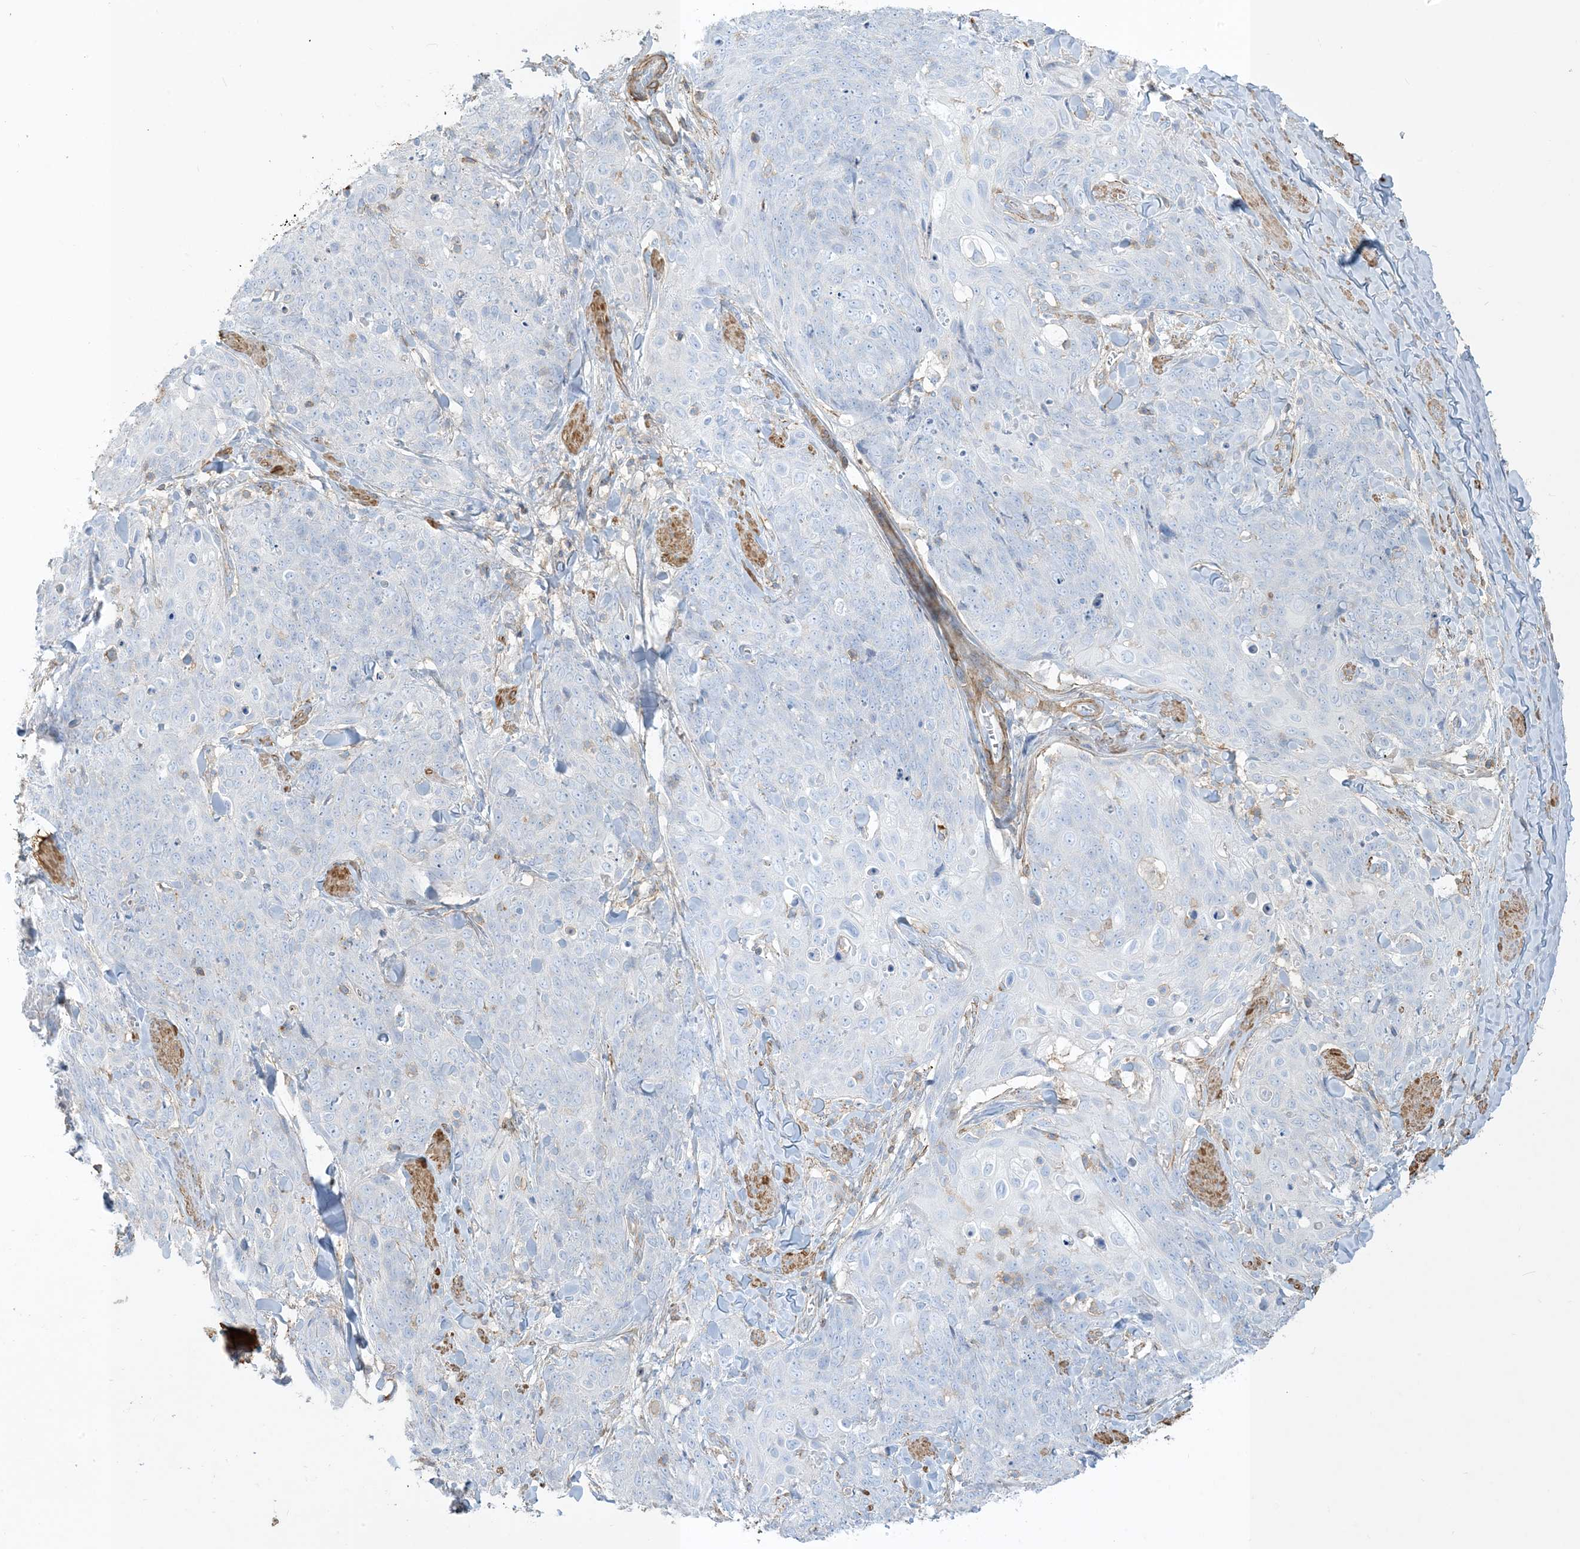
{"staining": {"intensity": "negative", "quantity": "none", "location": "none"}, "tissue": "skin cancer", "cell_type": "Tumor cells", "image_type": "cancer", "snomed": [{"axis": "morphology", "description": "Squamous cell carcinoma, NOS"}, {"axis": "topography", "description": "Skin"}, {"axis": "topography", "description": "Vulva"}], "caption": "Skin squamous cell carcinoma was stained to show a protein in brown. There is no significant positivity in tumor cells.", "gene": "GTF3C2", "patient": {"sex": "female", "age": 85}}